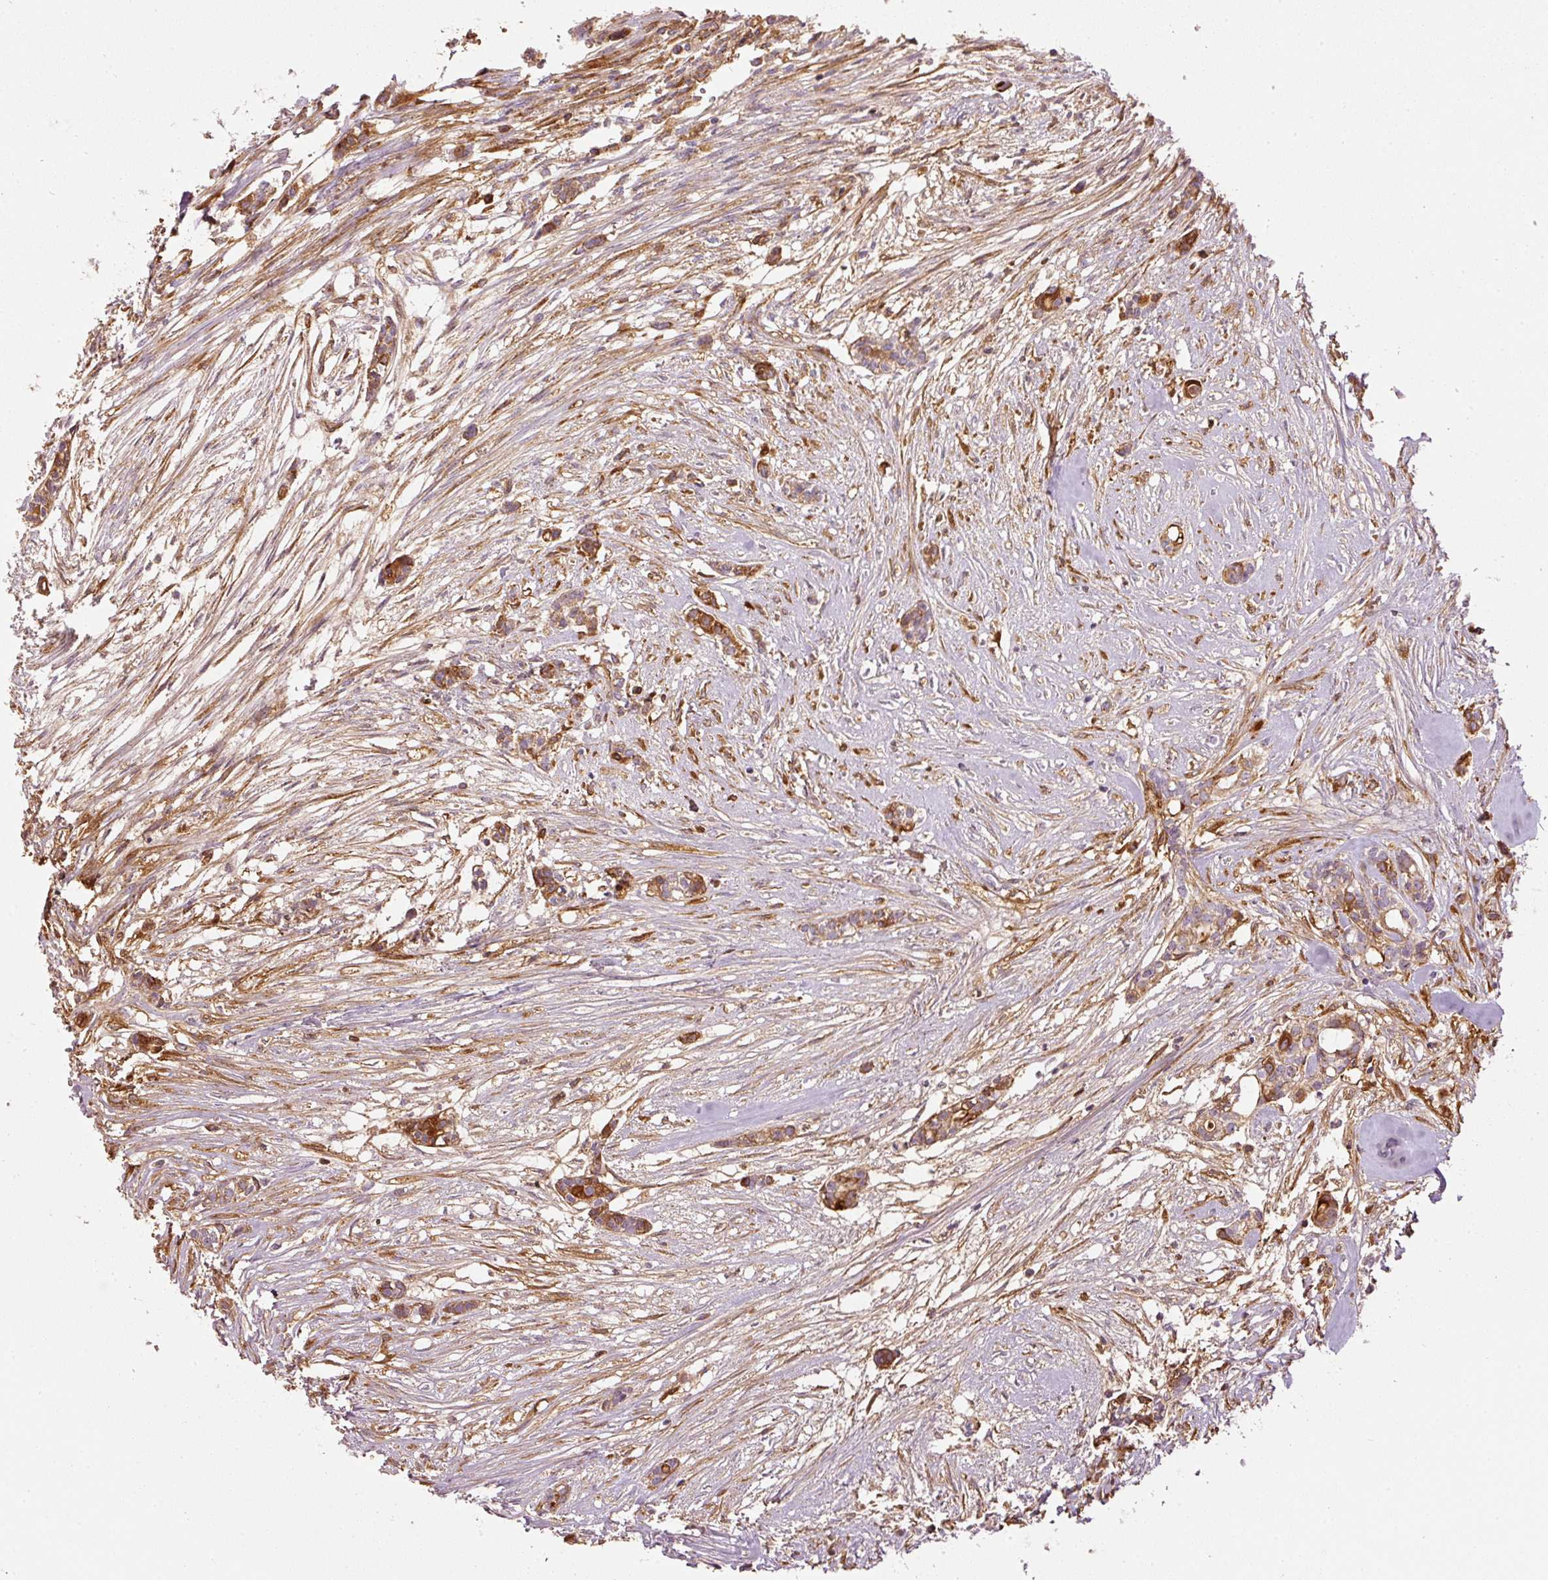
{"staining": {"intensity": "strong", "quantity": ">75%", "location": "cytoplasmic/membranous"}, "tissue": "head and neck cancer", "cell_type": "Tumor cells", "image_type": "cancer", "snomed": [{"axis": "morphology", "description": "Adenocarcinoma, NOS"}, {"axis": "topography", "description": "Head-Neck"}], "caption": "Adenocarcinoma (head and neck) was stained to show a protein in brown. There is high levels of strong cytoplasmic/membranous staining in approximately >75% of tumor cells.", "gene": "SERPING1", "patient": {"sex": "male", "age": 81}}